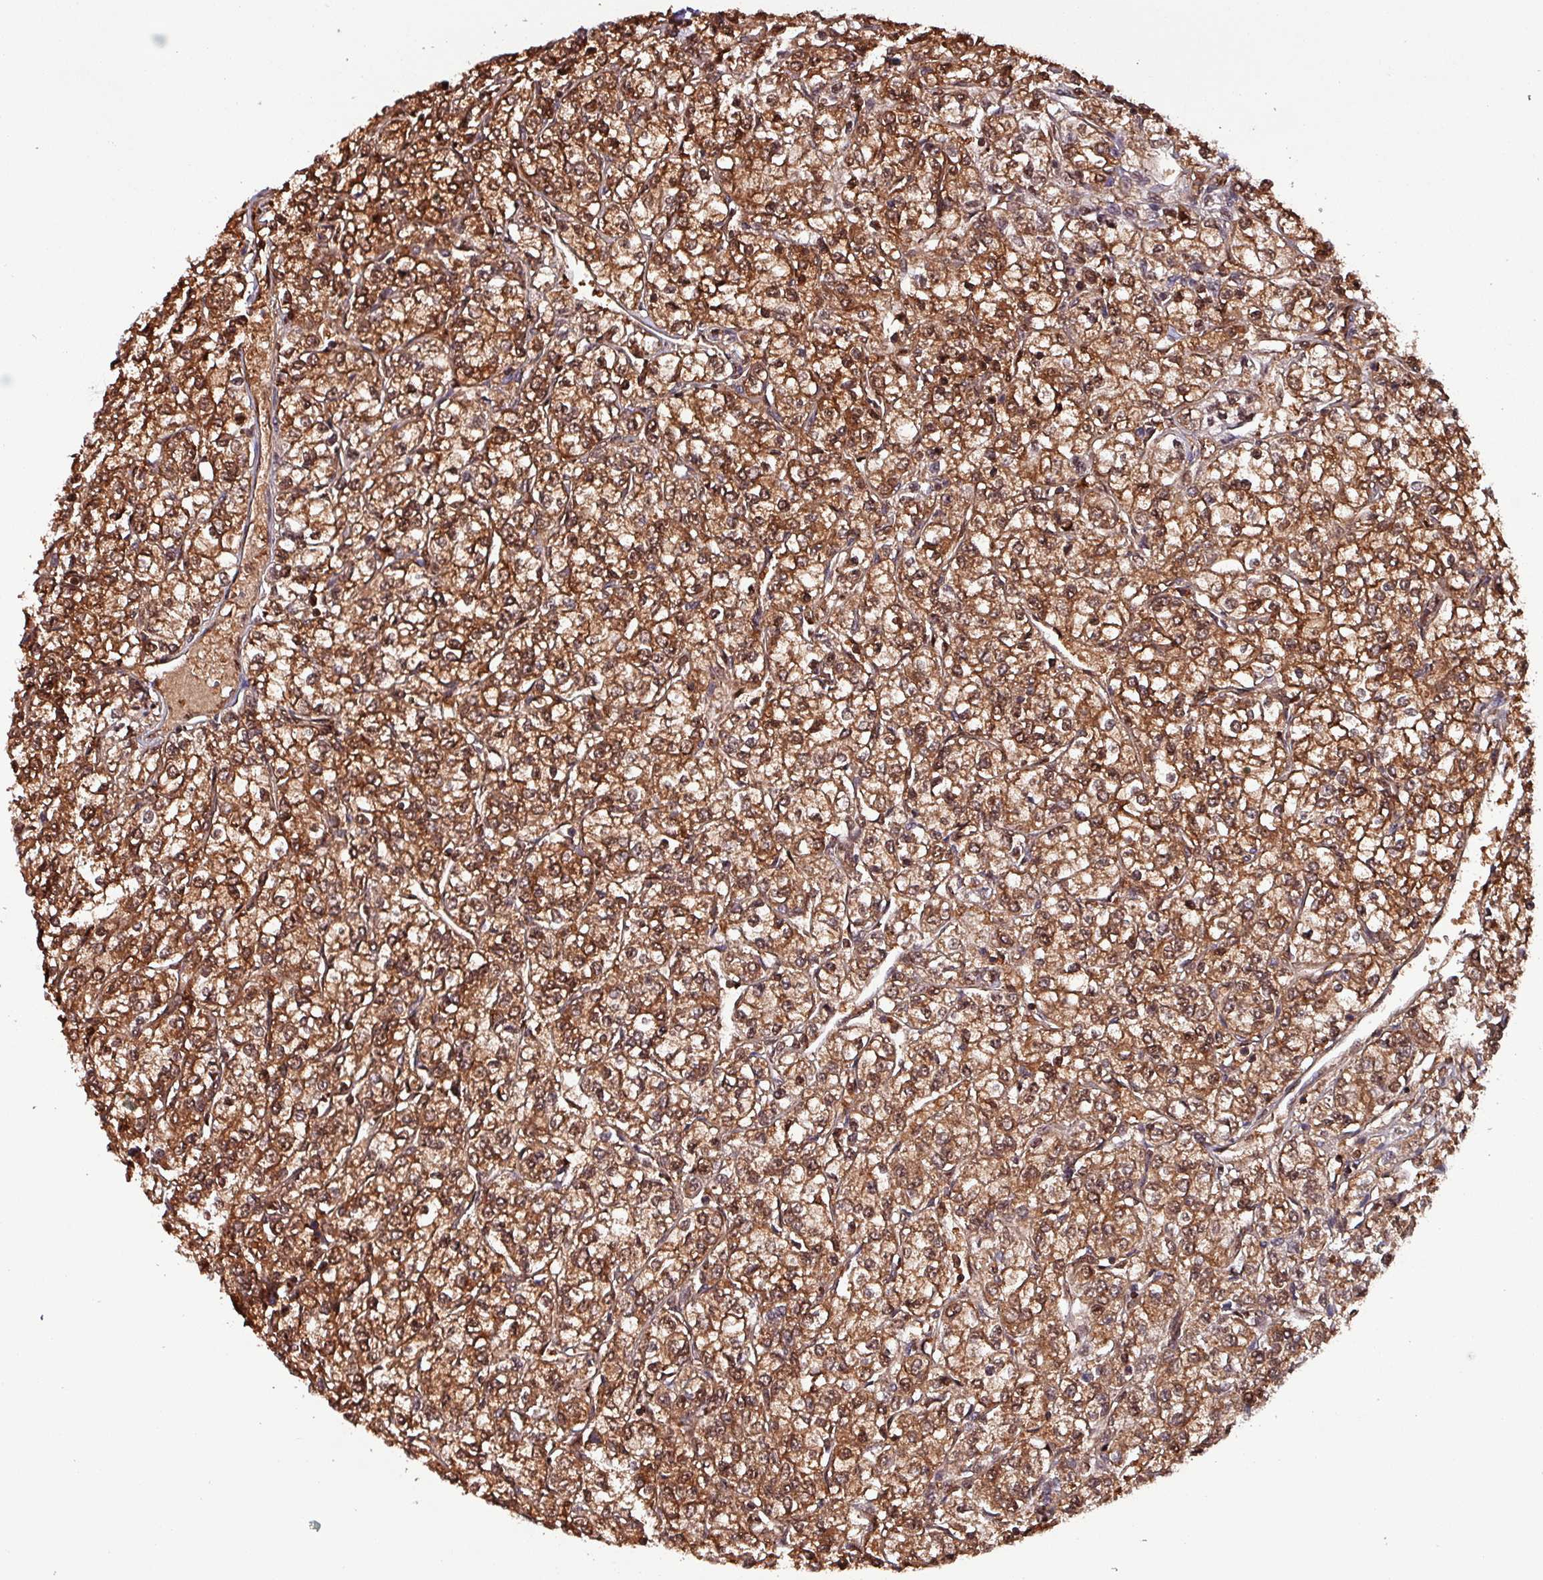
{"staining": {"intensity": "strong", "quantity": ">75%", "location": "cytoplasmic/membranous,nuclear"}, "tissue": "renal cancer", "cell_type": "Tumor cells", "image_type": "cancer", "snomed": [{"axis": "morphology", "description": "Adenocarcinoma, NOS"}, {"axis": "topography", "description": "Kidney"}], "caption": "Human renal cancer (adenocarcinoma) stained with a protein marker reveals strong staining in tumor cells.", "gene": "PSMB8", "patient": {"sex": "male", "age": 80}}